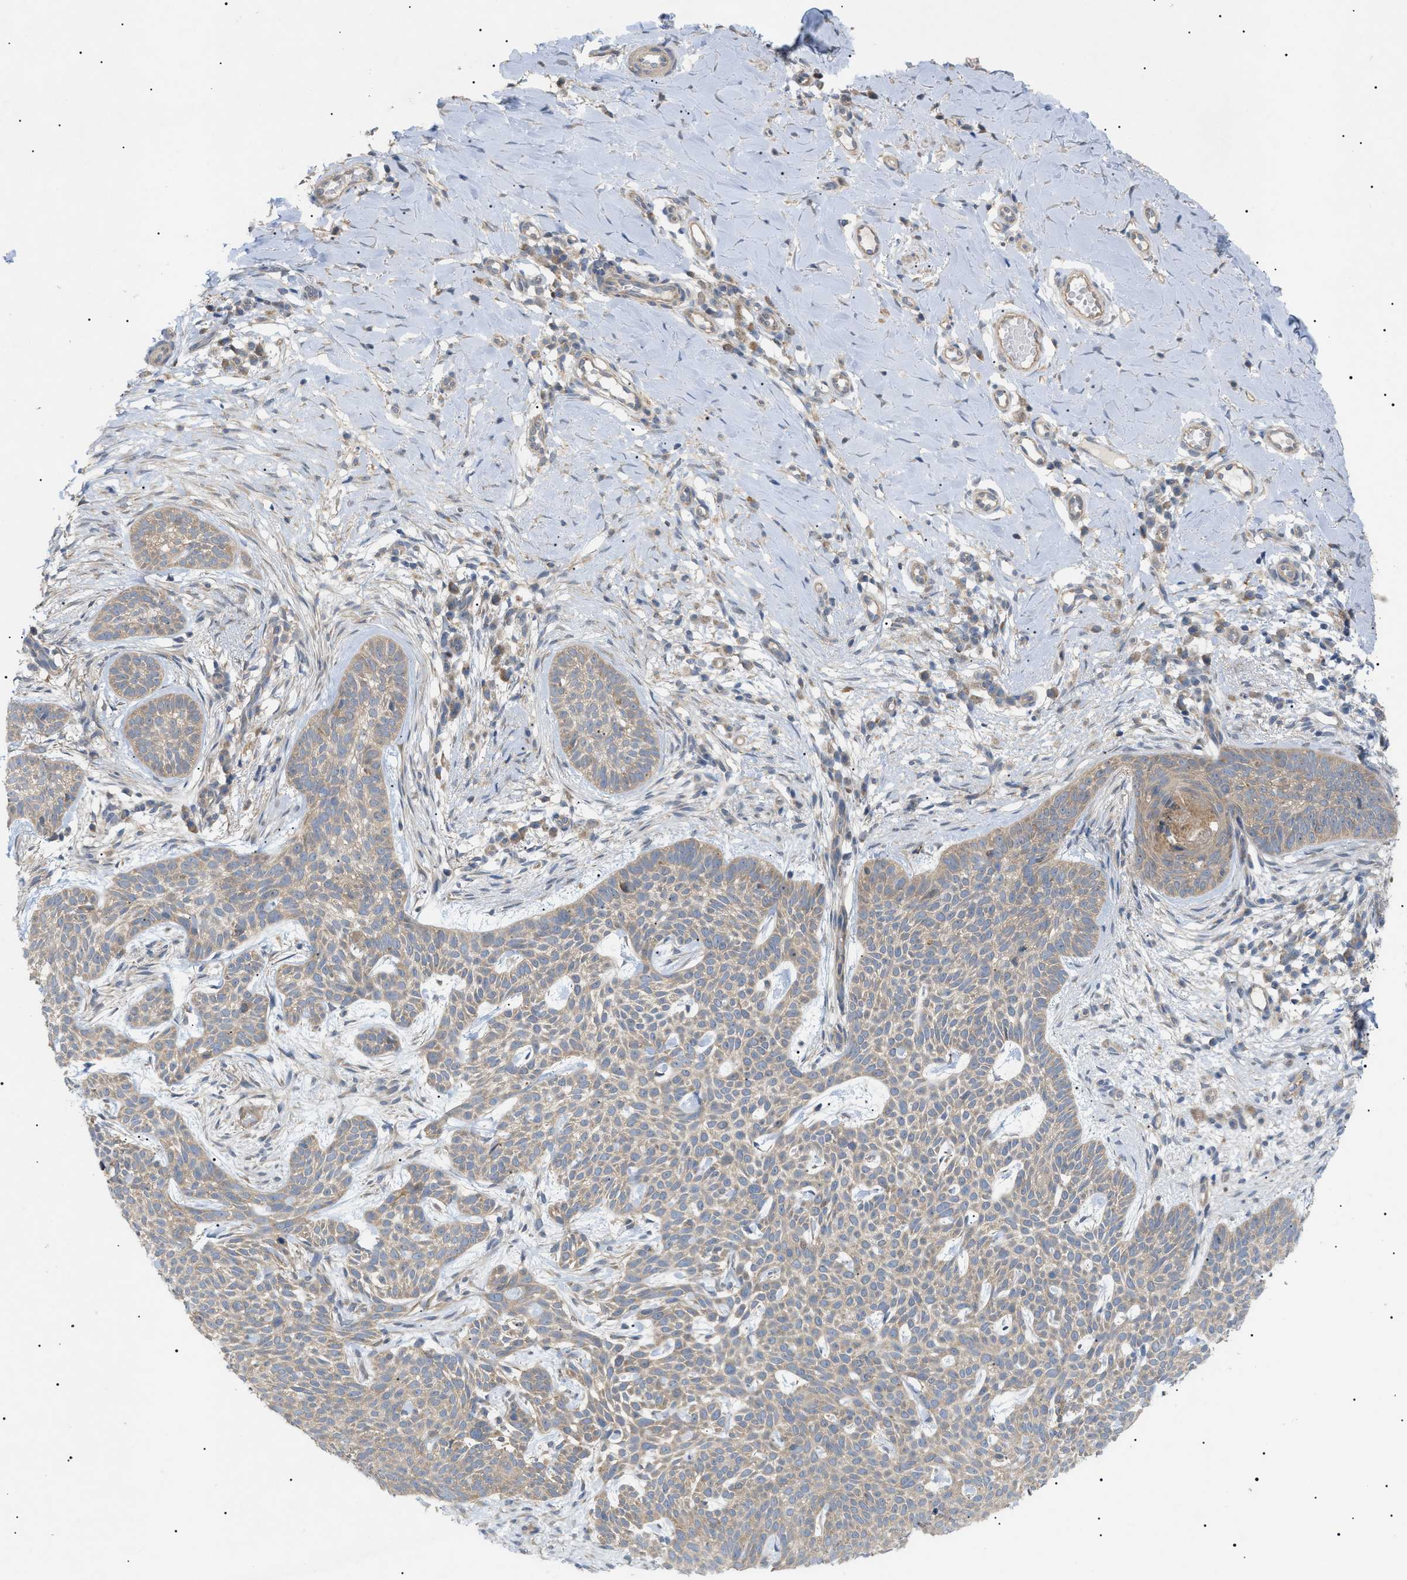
{"staining": {"intensity": "weak", "quantity": ">75%", "location": "cytoplasmic/membranous"}, "tissue": "skin cancer", "cell_type": "Tumor cells", "image_type": "cancer", "snomed": [{"axis": "morphology", "description": "Basal cell carcinoma"}, {"axis": "topography", "description": "Skin"}], "caption": "Human skin cancer stained with a brown dye exhibits weak cytoplasmic/membranous positive expression in about >75% of tumor cells.", "gene": "IRS2", "patient": {"sex": "female", "age": 59}}